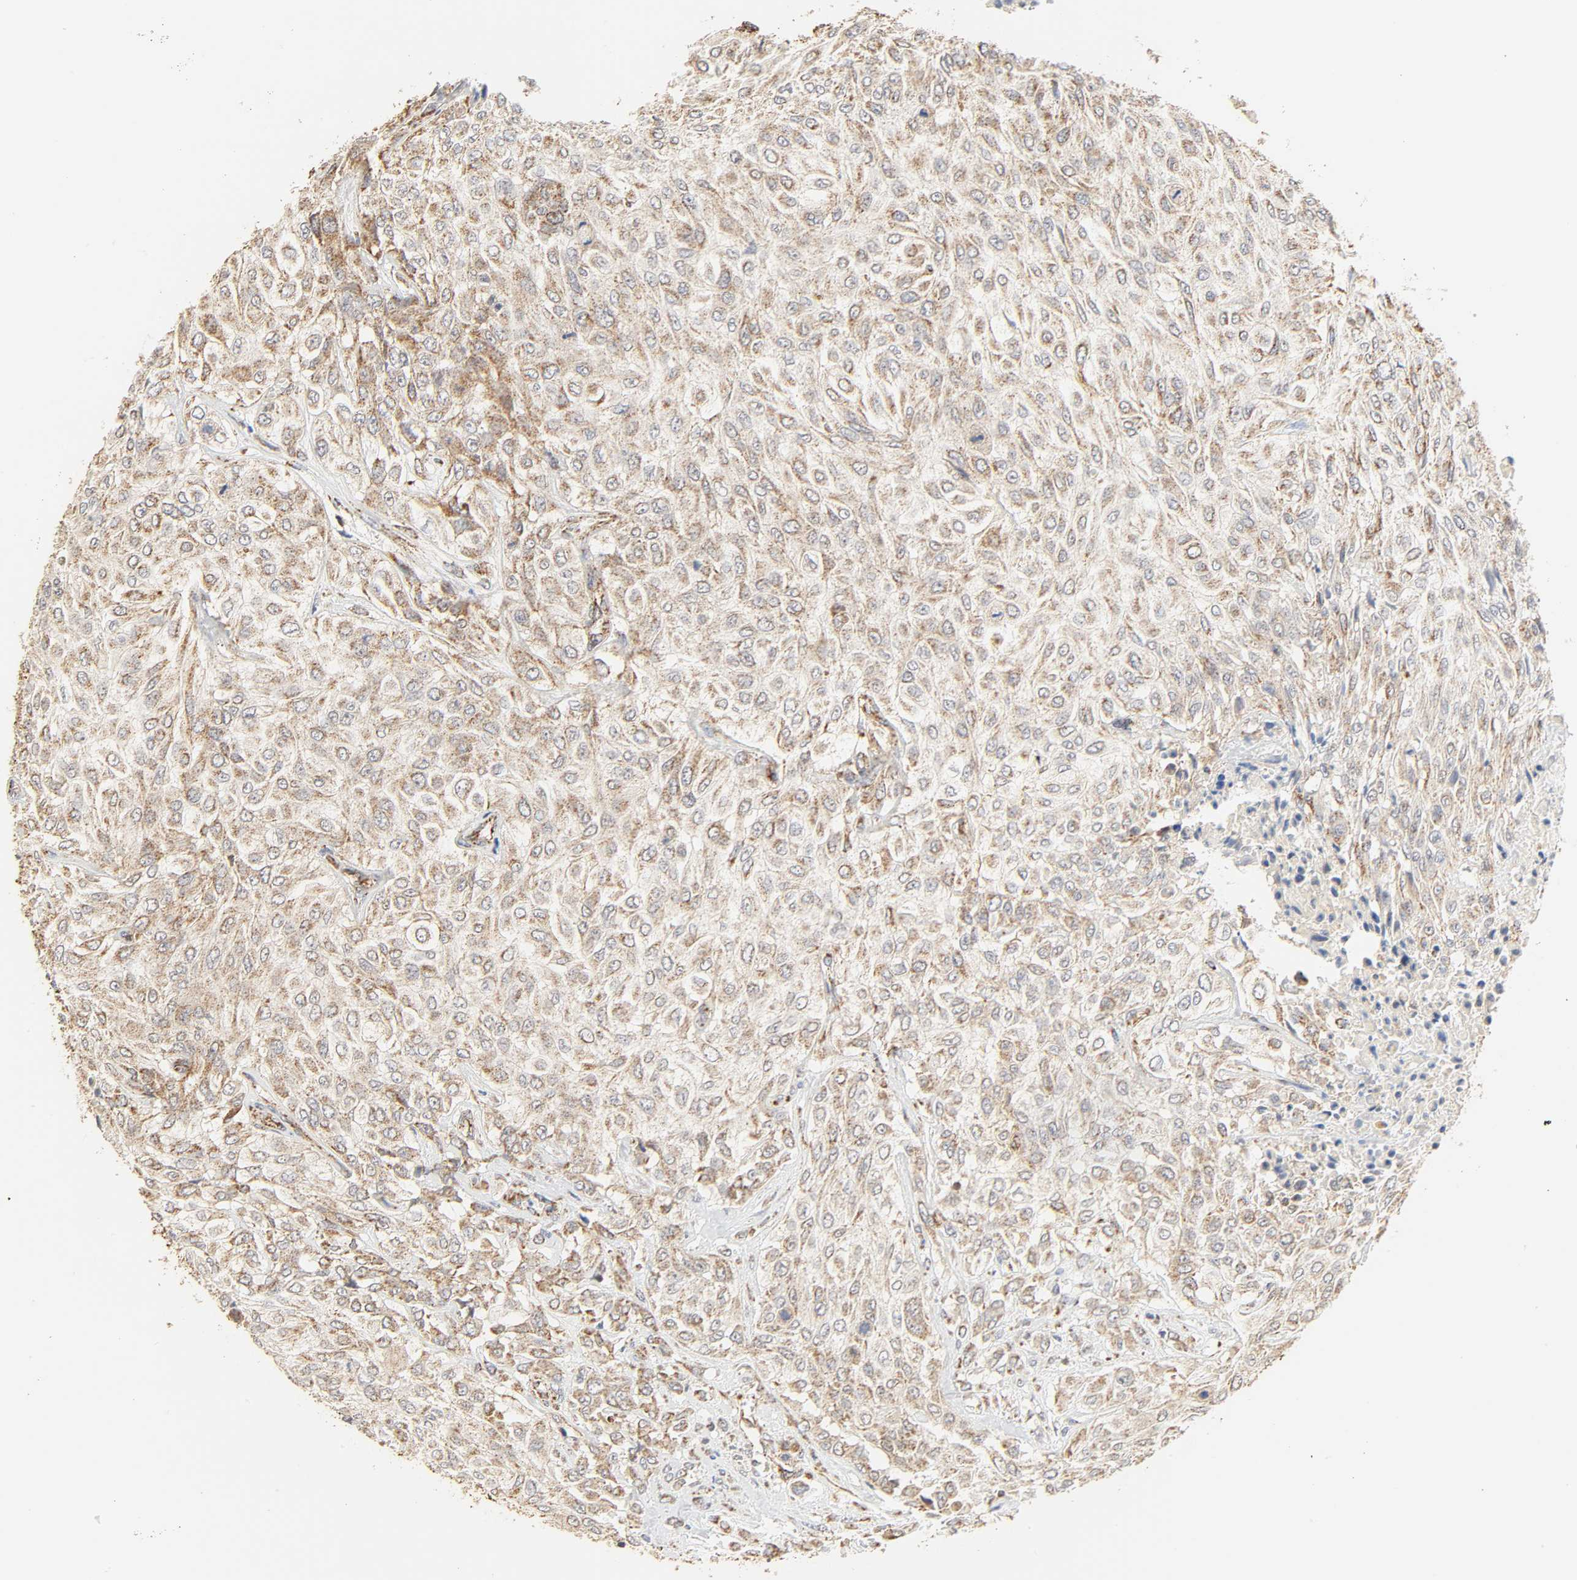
{"staining": {"intensity": "moderate", "quantity": ">75%", "location": "cytoplasmic/membranous"}, "tissue": "urothelial cancer", "cell_type": "Tumor cells", "image_type": "cancer", "snomed": [{"axis": "morphology", "description": "Urothelial carcinoma, High grade"}, {"axis": "topography", "description": "Urinary bladder"}], "caption": "Protein analysis of urothelial cancer tissue demonstrates moderate cytoplasmic/membranous positivity in about >75% of tumor cells.", "gene": "ZMAT5", "patient": {"sex": "male", "age": 57}}